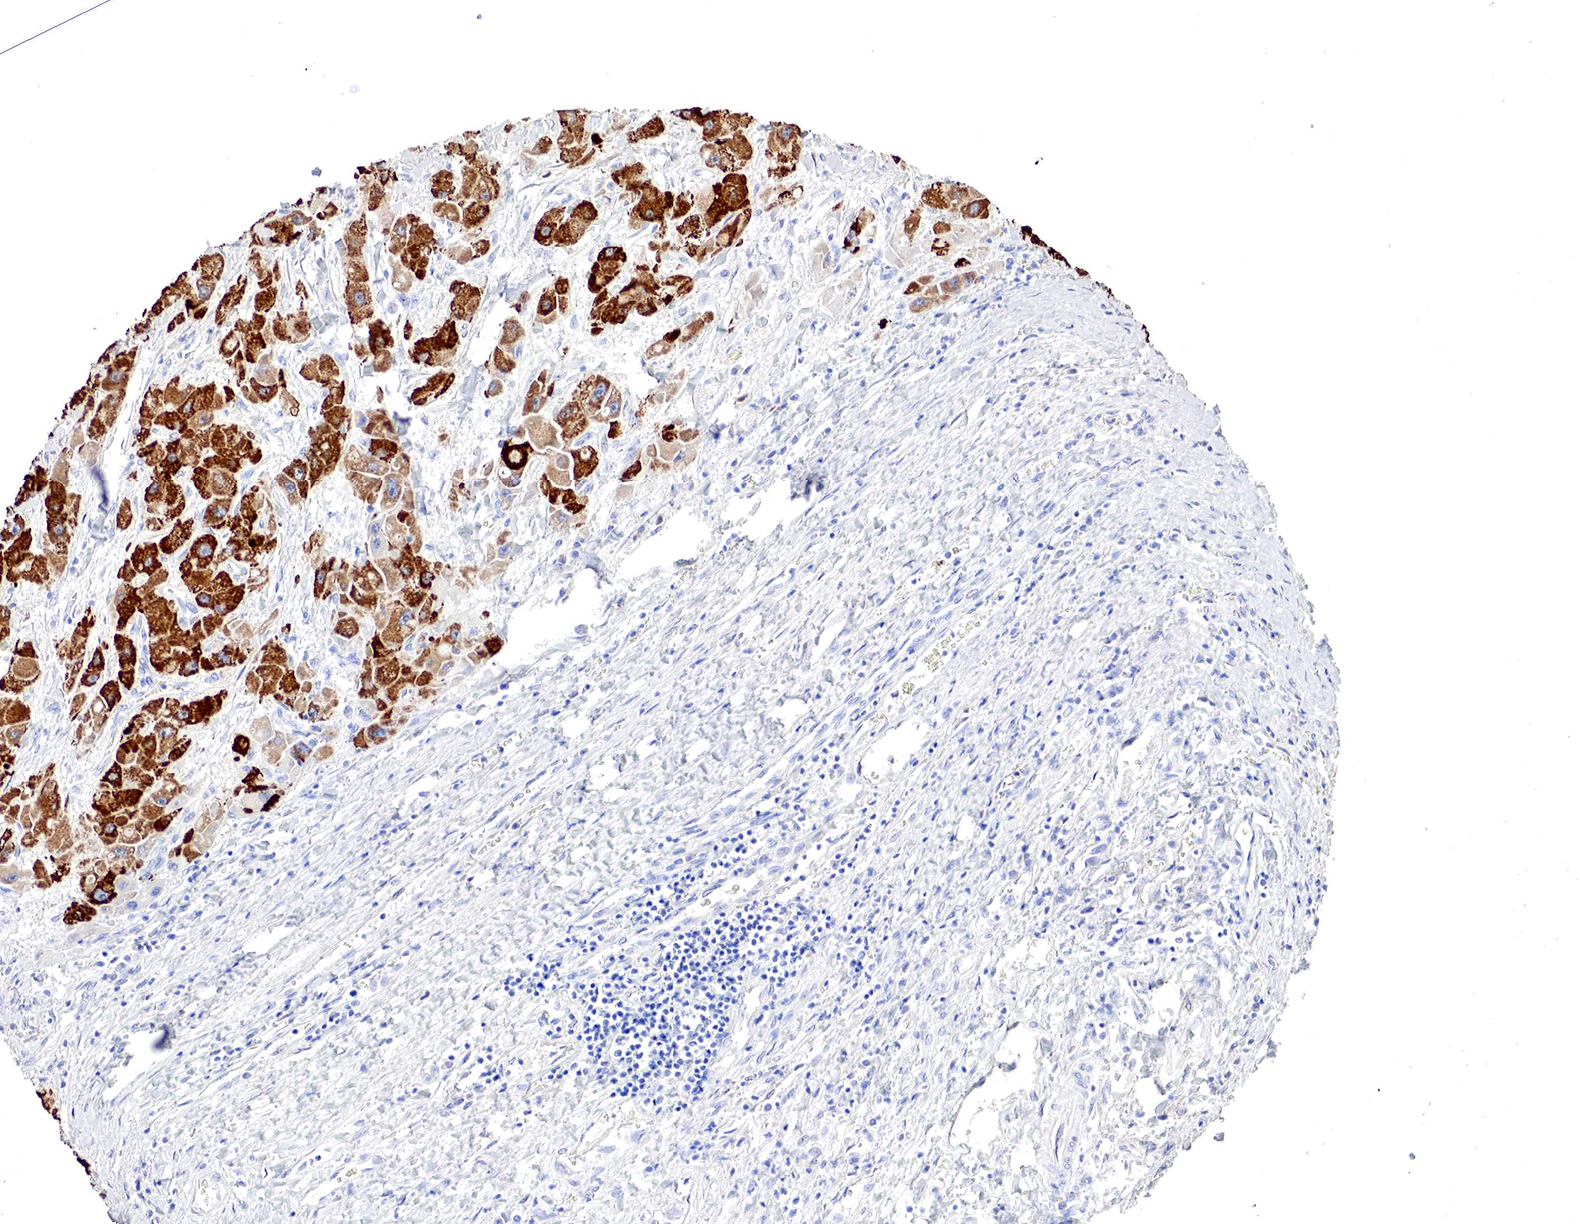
{"staining": {"intensity": "strong", "quantity": "25%-75%", "location": "cytoplasmic/membranous"}, "tissue": "liver cancer", "cell_type": "Tumor cells", "image_type": "cancer", "snomed": [{"axis": "morphology", "description": "Carcinoma, Hepatocellular, NOS"}, {"axis": "topography", "description": "Liver"}], "caption": "Immunohistochemistry histopathology image of neoplastic tissue: human liver cancer stained using immunohistochemistry displays high levels of strong protein expression localized specifically in the cytoplasmic/membranous of tumor cells, appearing as a cytoplasmic/membranous brown color.", "gene": "OTC", "patient": {"sex": "male", "age": 24}}